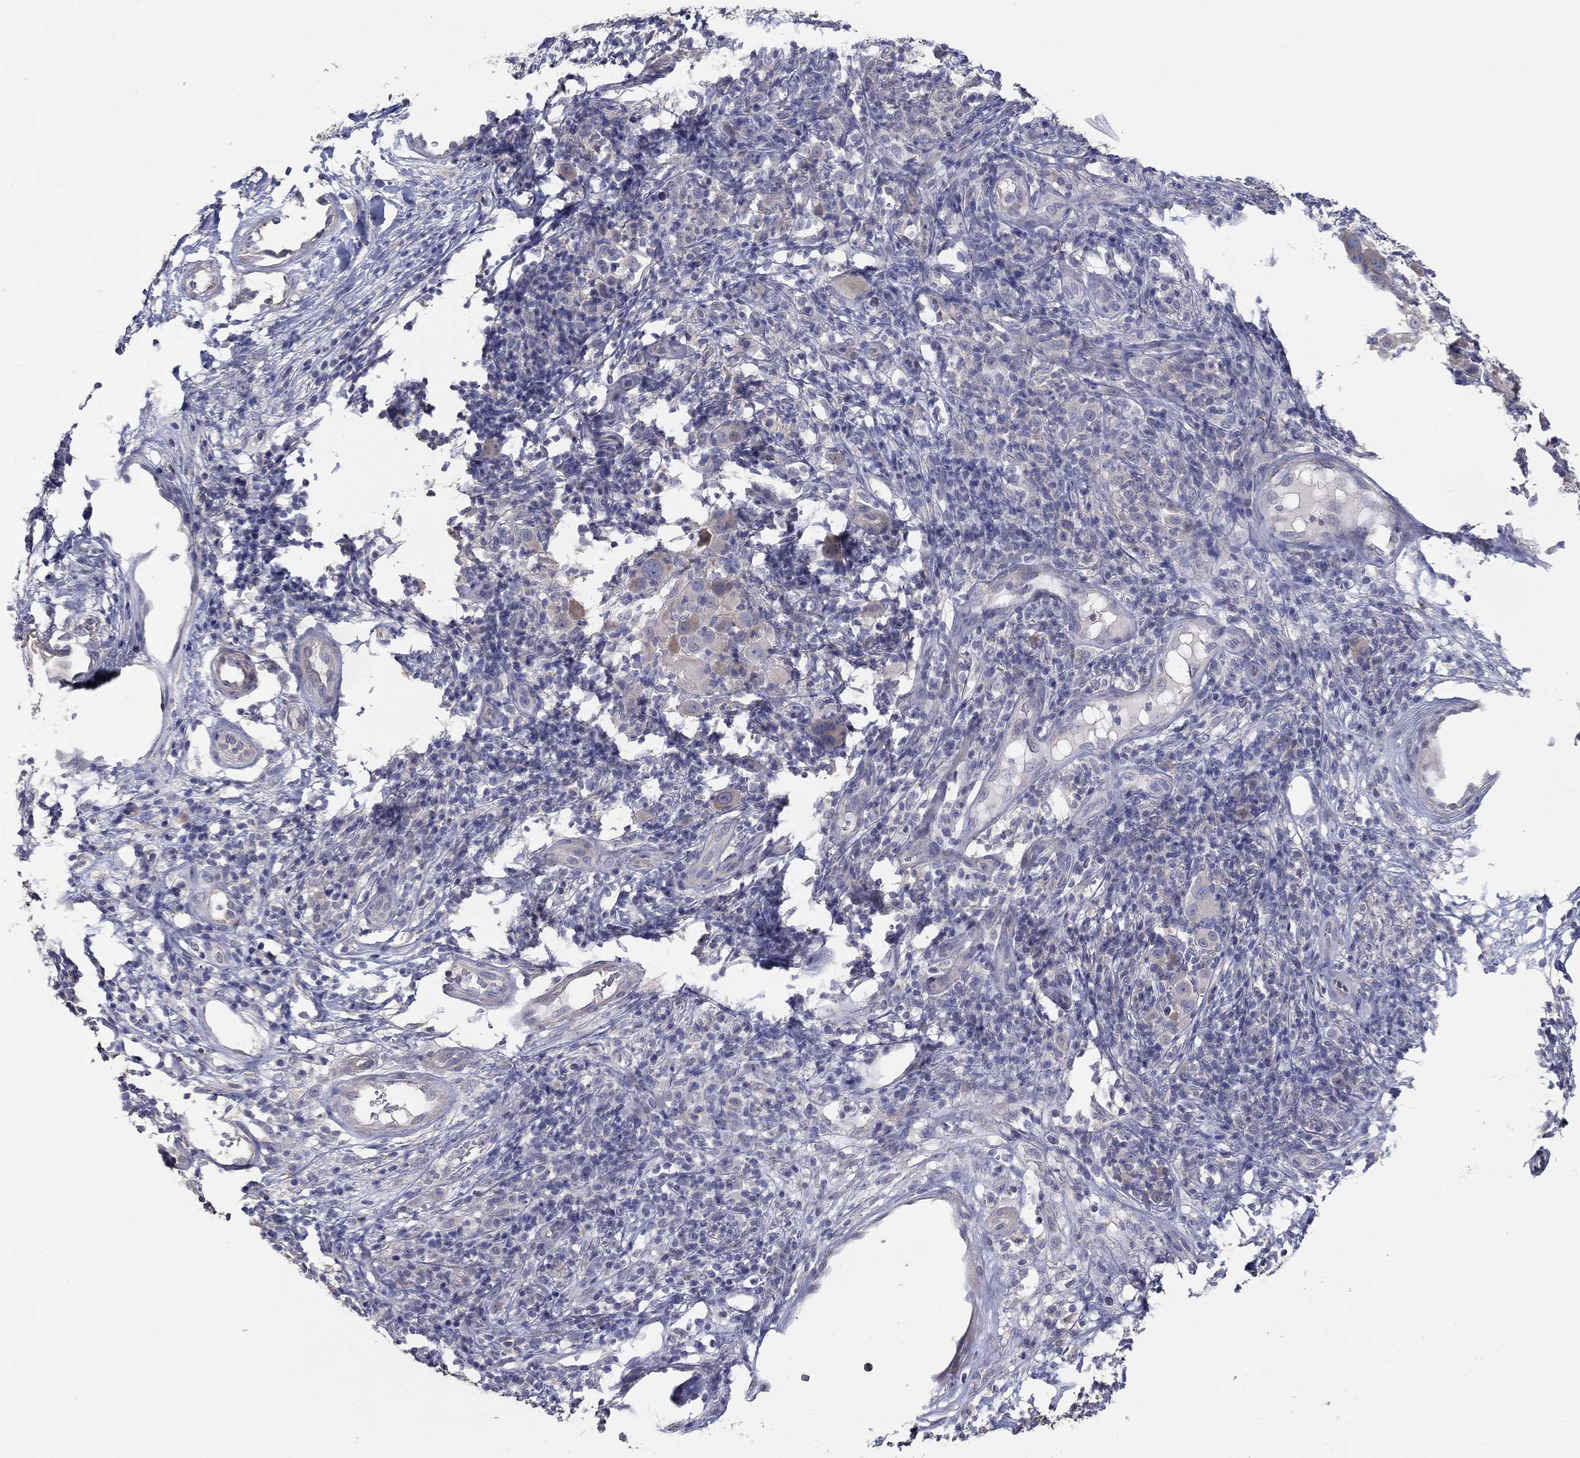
{"staining": {"intensity": "negative", "quantity": "none", "location": "none"}, "tissue": "melanoma", "cell_type": "Tumor cells", "image_type": "cancer", "snomed": [{"axis": "morphology", "description": "Malignant melanoma, NOS"}, {"axis": "topography", "description": "Skin"}], "caption": "Malignant melanoma stained for a protein using immunohistochemistry (IHC) exhibits no staining tumor cells.", "gene": "DOCK3", "patient": {"sex": "female", "age": 87}}